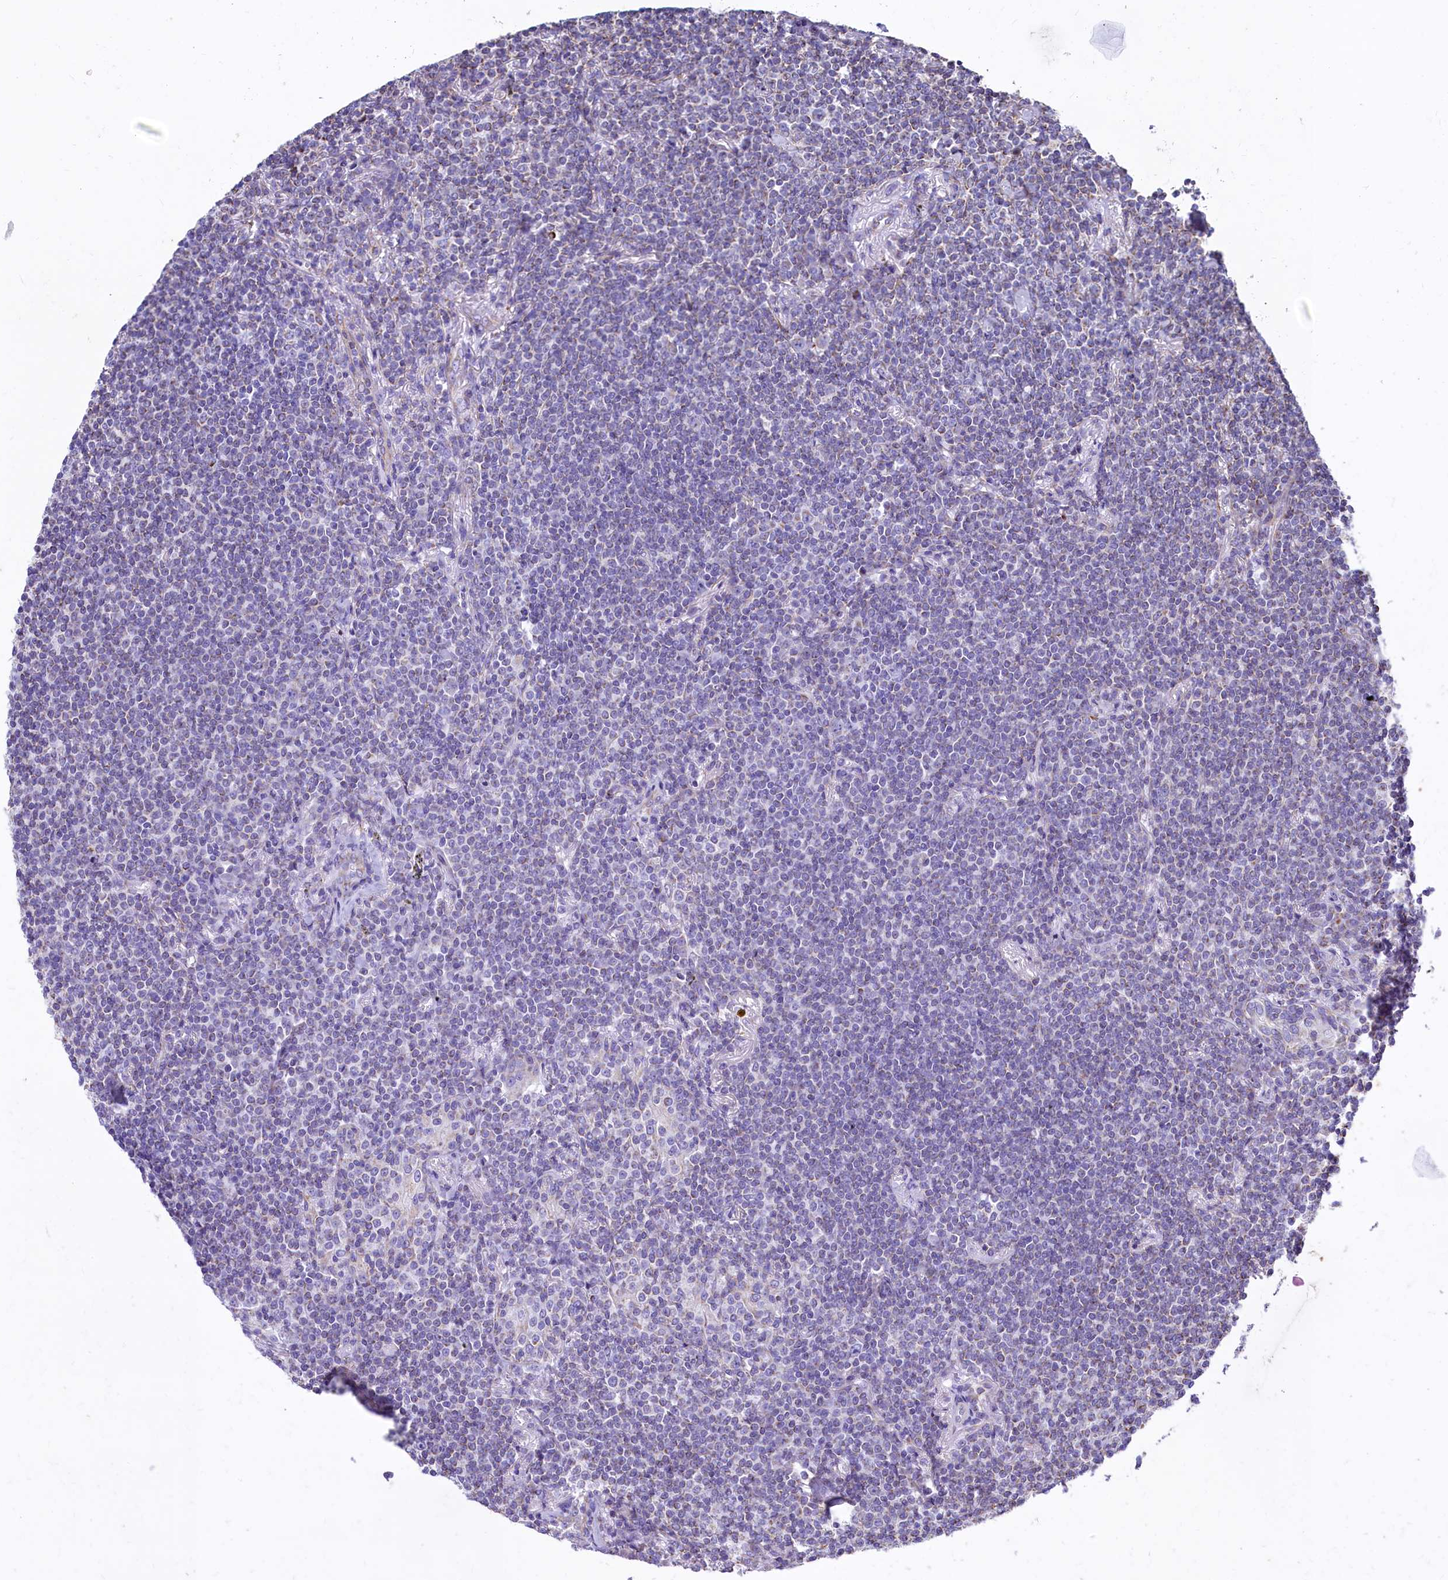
{"staining": {"intensity": "negative", "quantity": "none", "location": "none"}, "tissue": "lymphoma", "cell_type": "Tumor cells", "image_type": "cancer", "snomed": [{"axis": "morphology", "description": "Malignant lymphoma, non-Hodgkin's type, Low grade"}, {"axis": "topography", "description": "Lung"}], "caption": "Tumor cells are negative for brown protein staining in lymphoma.", "gene": "VWCE", "patient": {"sex": "female", "age": 71}}